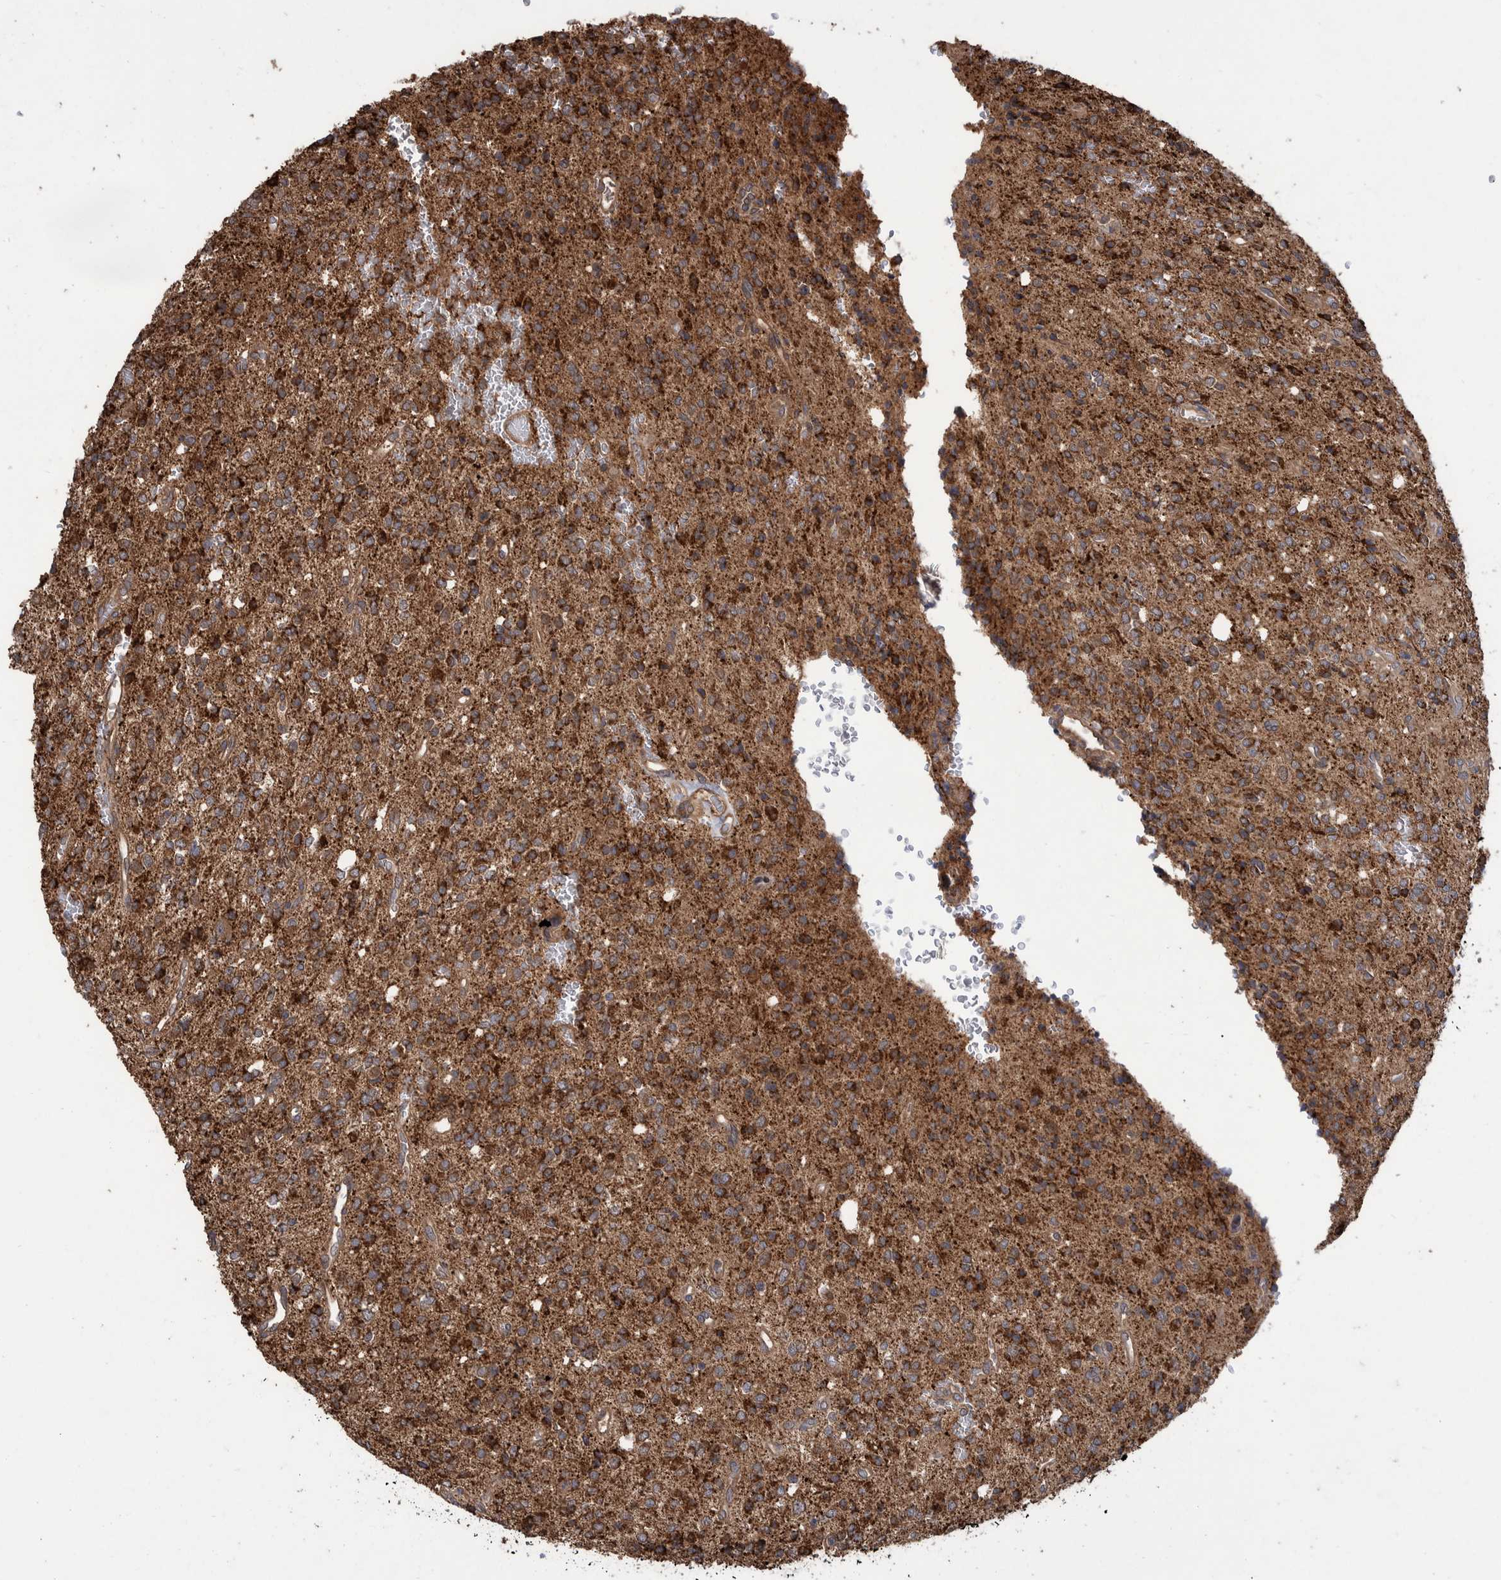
{"staining": {"intensity": "moderate", "quantity": ">75%", "location": "cytoplasmic/membranous"}, "tissue": "glioma", "cell_type": "Tumor cells", "image_type": "cancer", "snomed": [{"axis": "morphology", "description": "Glioma, malignant, High grade"}, {"axis": "topography", "description": "Brain"}], "caption": "High-grade glioma (malignant) tissue reveals moderate cytoplasmic/membranous expression in approximately >75% of tumor cells", "gene": "VBP1", "patient": {"sex": "male", "age": 34}}